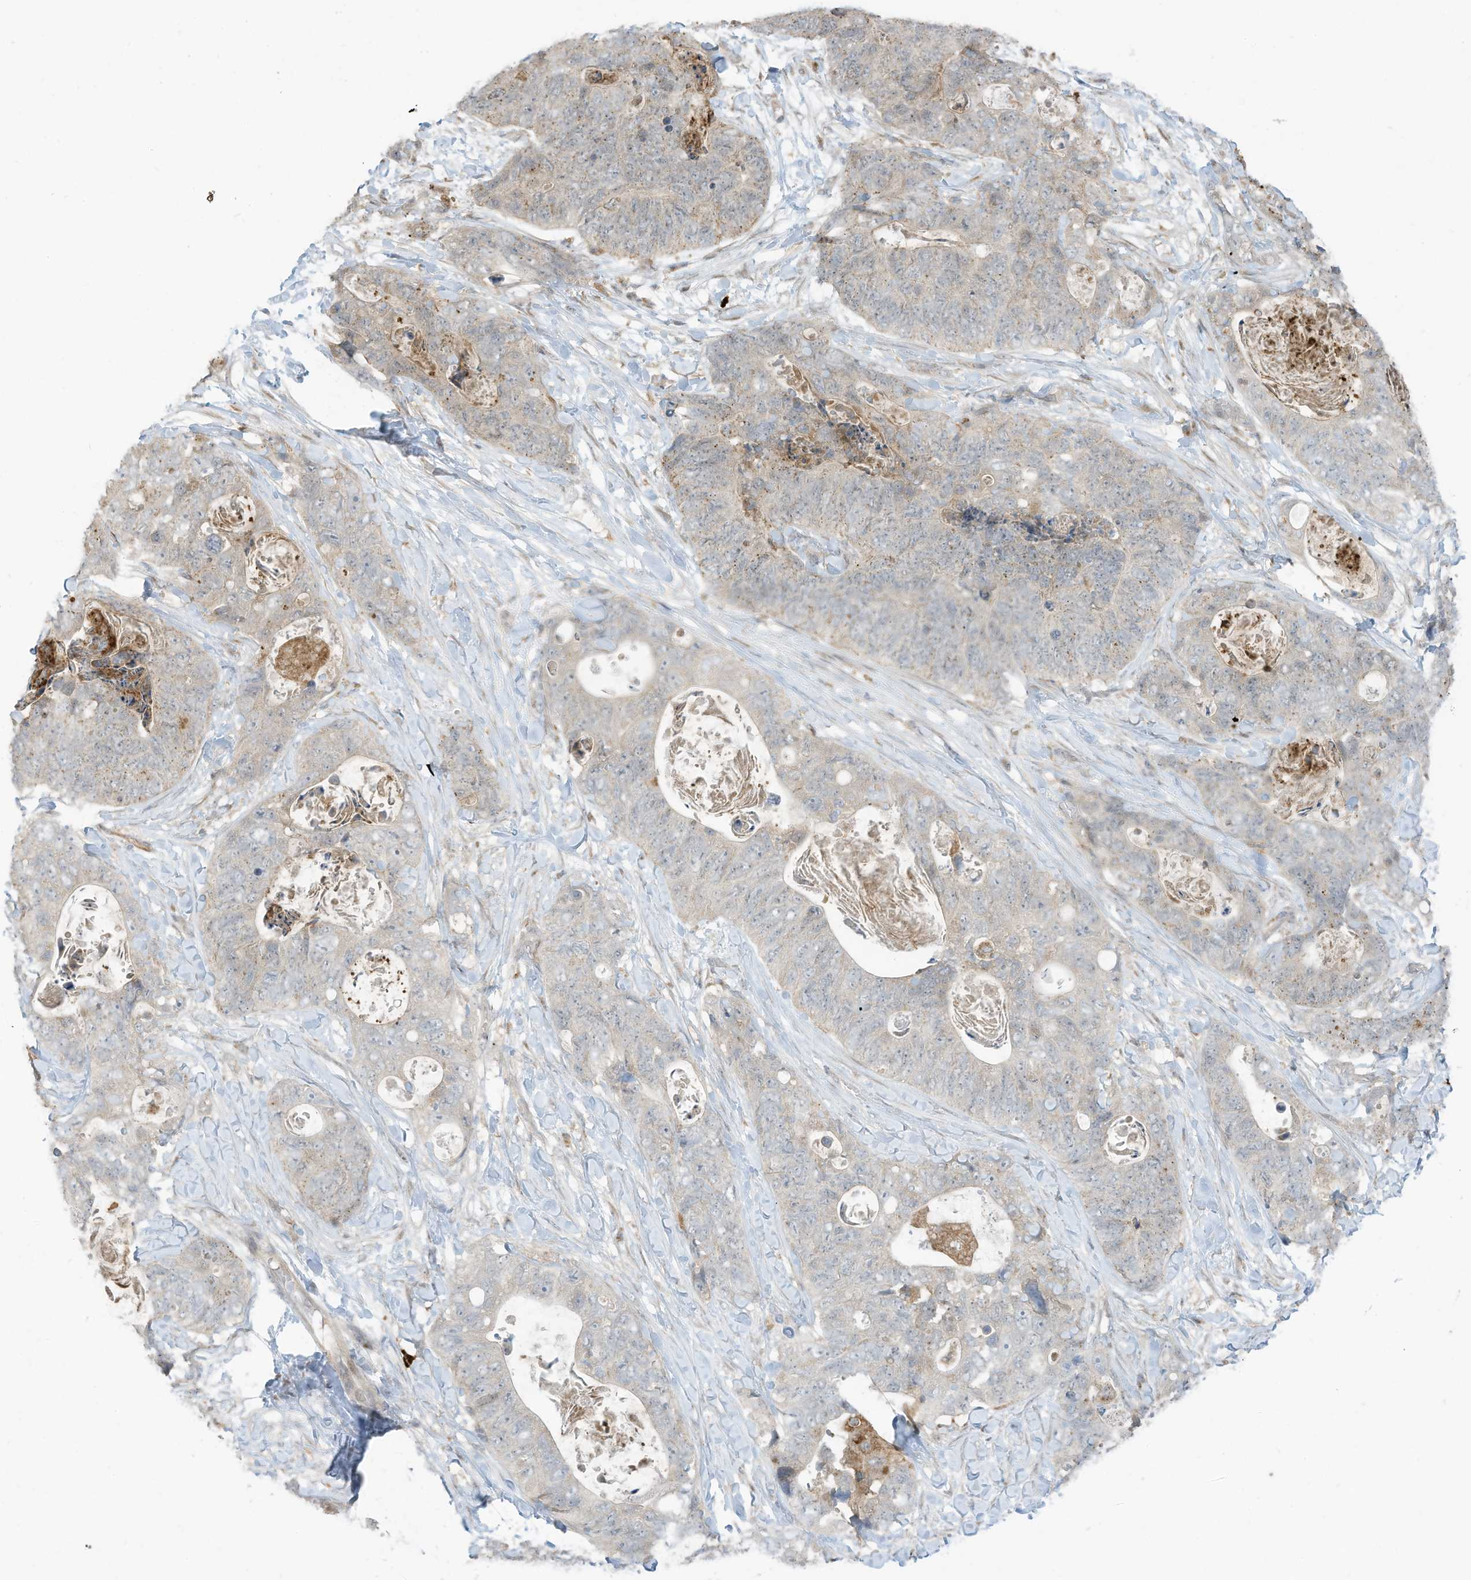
{"staining": {"intensity": "weak", "quantity": "<25%", "location": "cytoplasmic/membranous"}, "tissue": "stomach cancer", "cell_type": "Tumor cells", "image_type": "cancer", "snomed": [{"axis": "morphology", "description": "Adenocarcinoma, NOS"}, {"axis": "topography", "description": "Stomach"}], "caption": "Immunohistochemistry (IHC) of human stomach cancer (adenocarcinoma) displays no staining in tumor cells. Nuclei are stained in blue.", "gene": "DZIP3", "patient": {"sex": "female", "age": 89}}